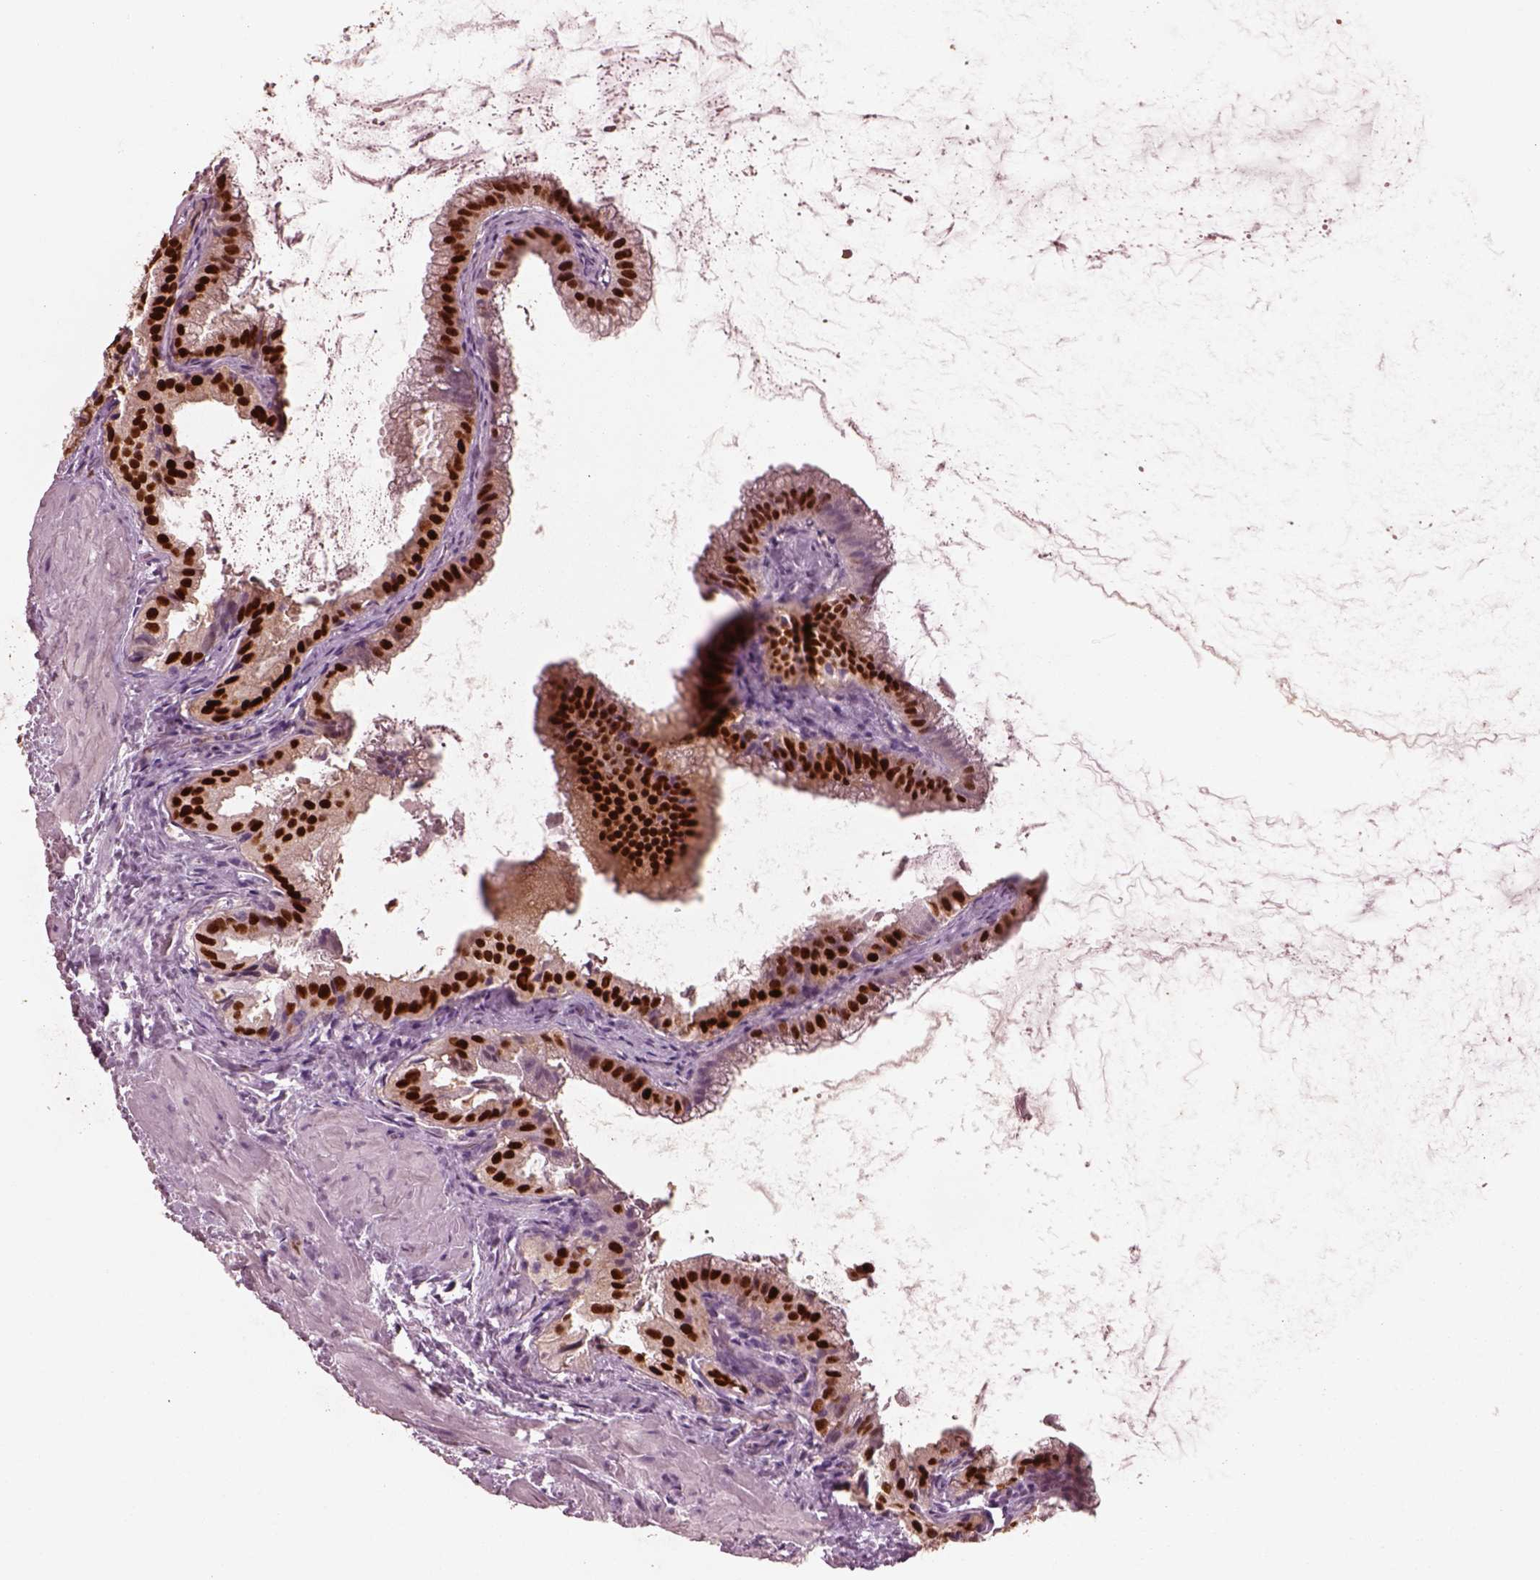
{"staining": {"intensity": "strong", "quantity": ">75%", "location": "nuclear"}, "tissue": "gallbladder", "cell_type": "Glandular cells", "image_type": "normal", "snomed": [{"axis": "morphology", "description": "Normal tissue, NOS"}, {"axis": "topography", "description": "Gallbladder"}], "caption": "Strong nuclear protein positivity is seen in about >75% of glandular cells in gallbladder.", "gene": "SOX9", "patient": {"sex": "male", "age": 70}}